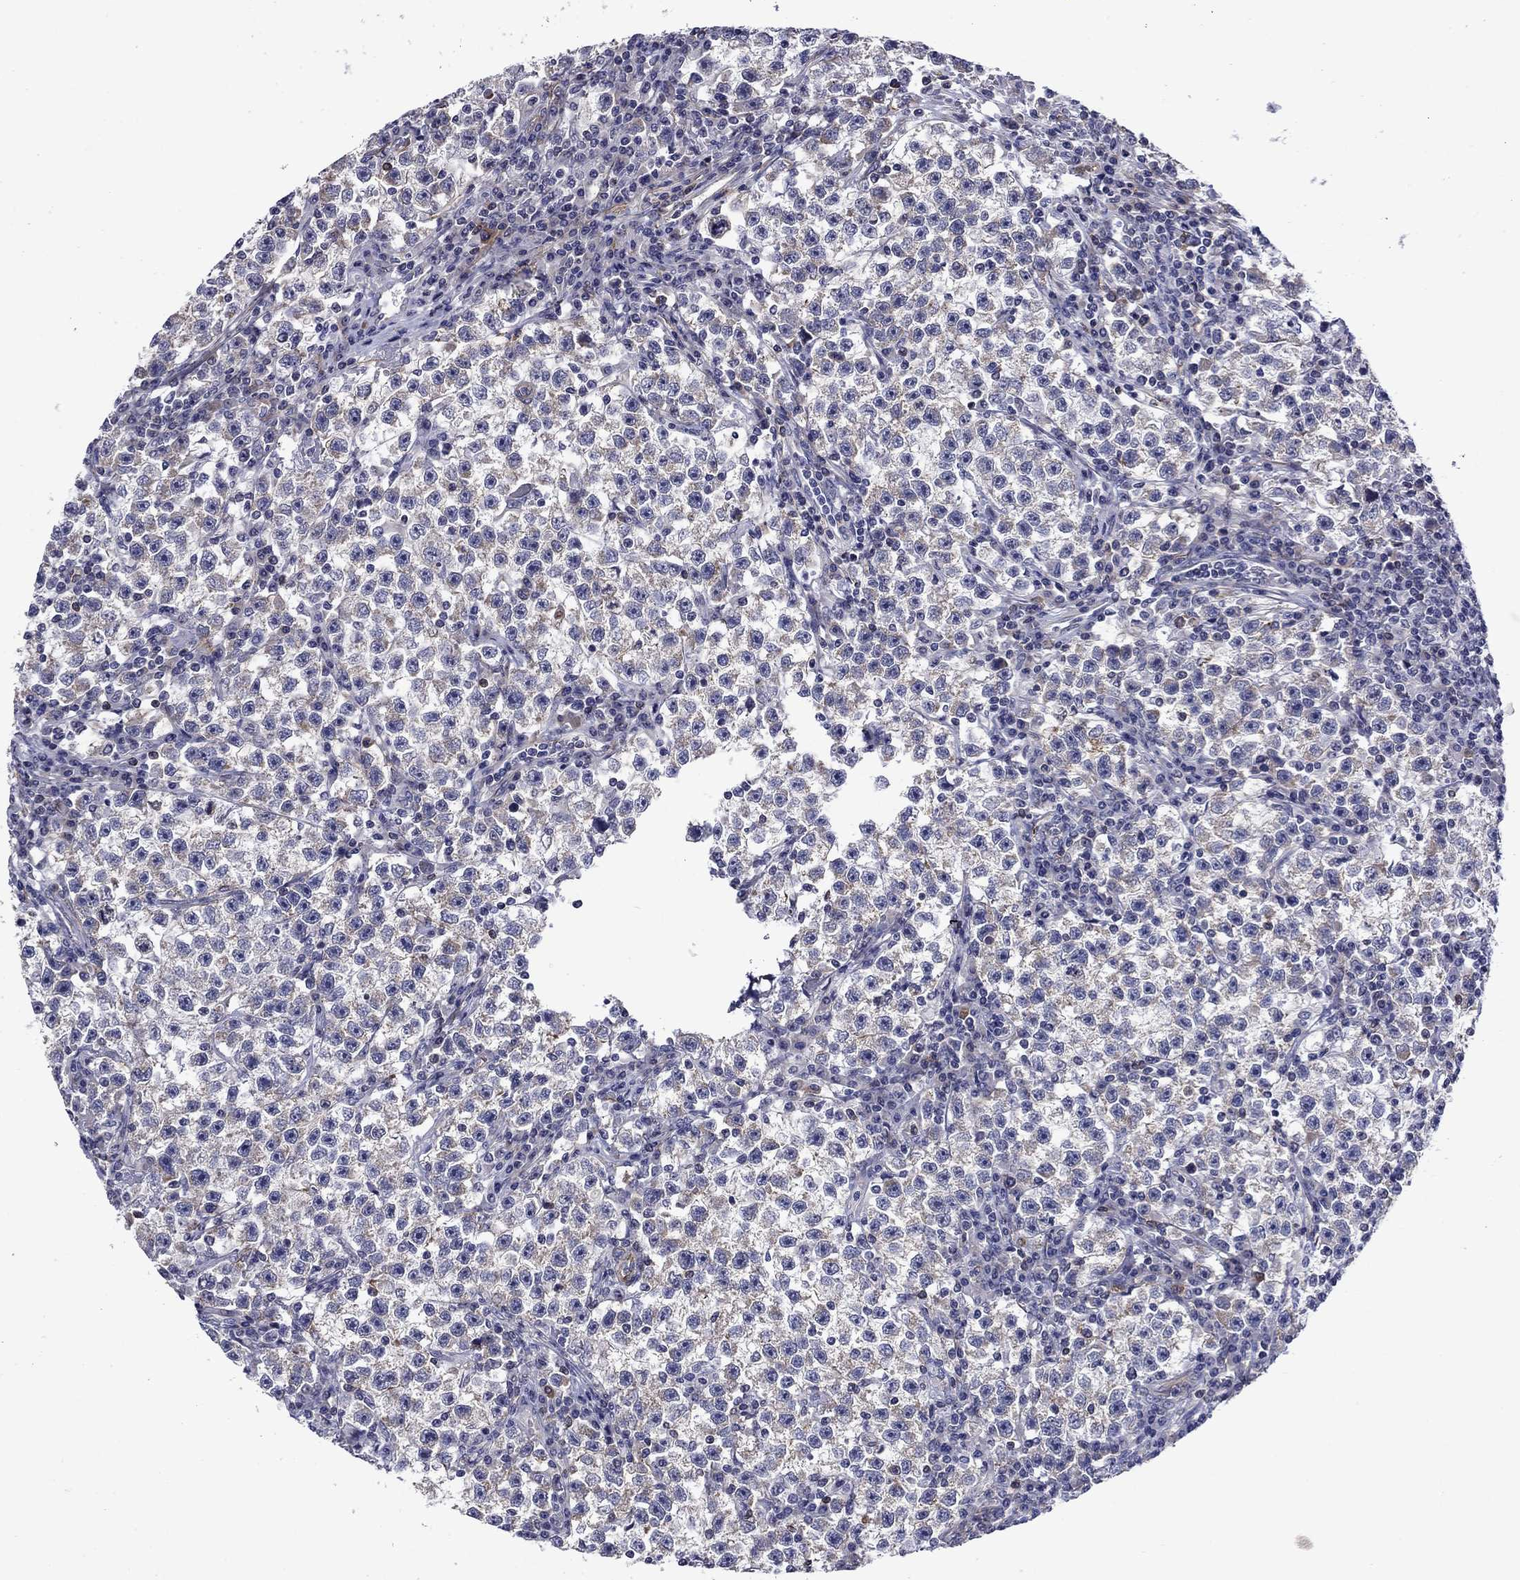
{"staining": {"intensity": "weak", "quantity": "25%-75%", "location": "cytoplasmic/membranous"}, "tissue": "testis cancer", "cell_type": "Tumor cells", "image_type": "cancer", "snomed": [{"axis": "morphology", "description": "Seminoma, NOS"}, {"axis": "topography", "description": "Testis"}], "caption": "The immunohistochemical stain labels weak cytoplasmic/membranous positivity in tumor cells of testis cancer (seminoma) tissue.", "gene": "LMO7", "patient": {"sex": "male", "age": 22}}